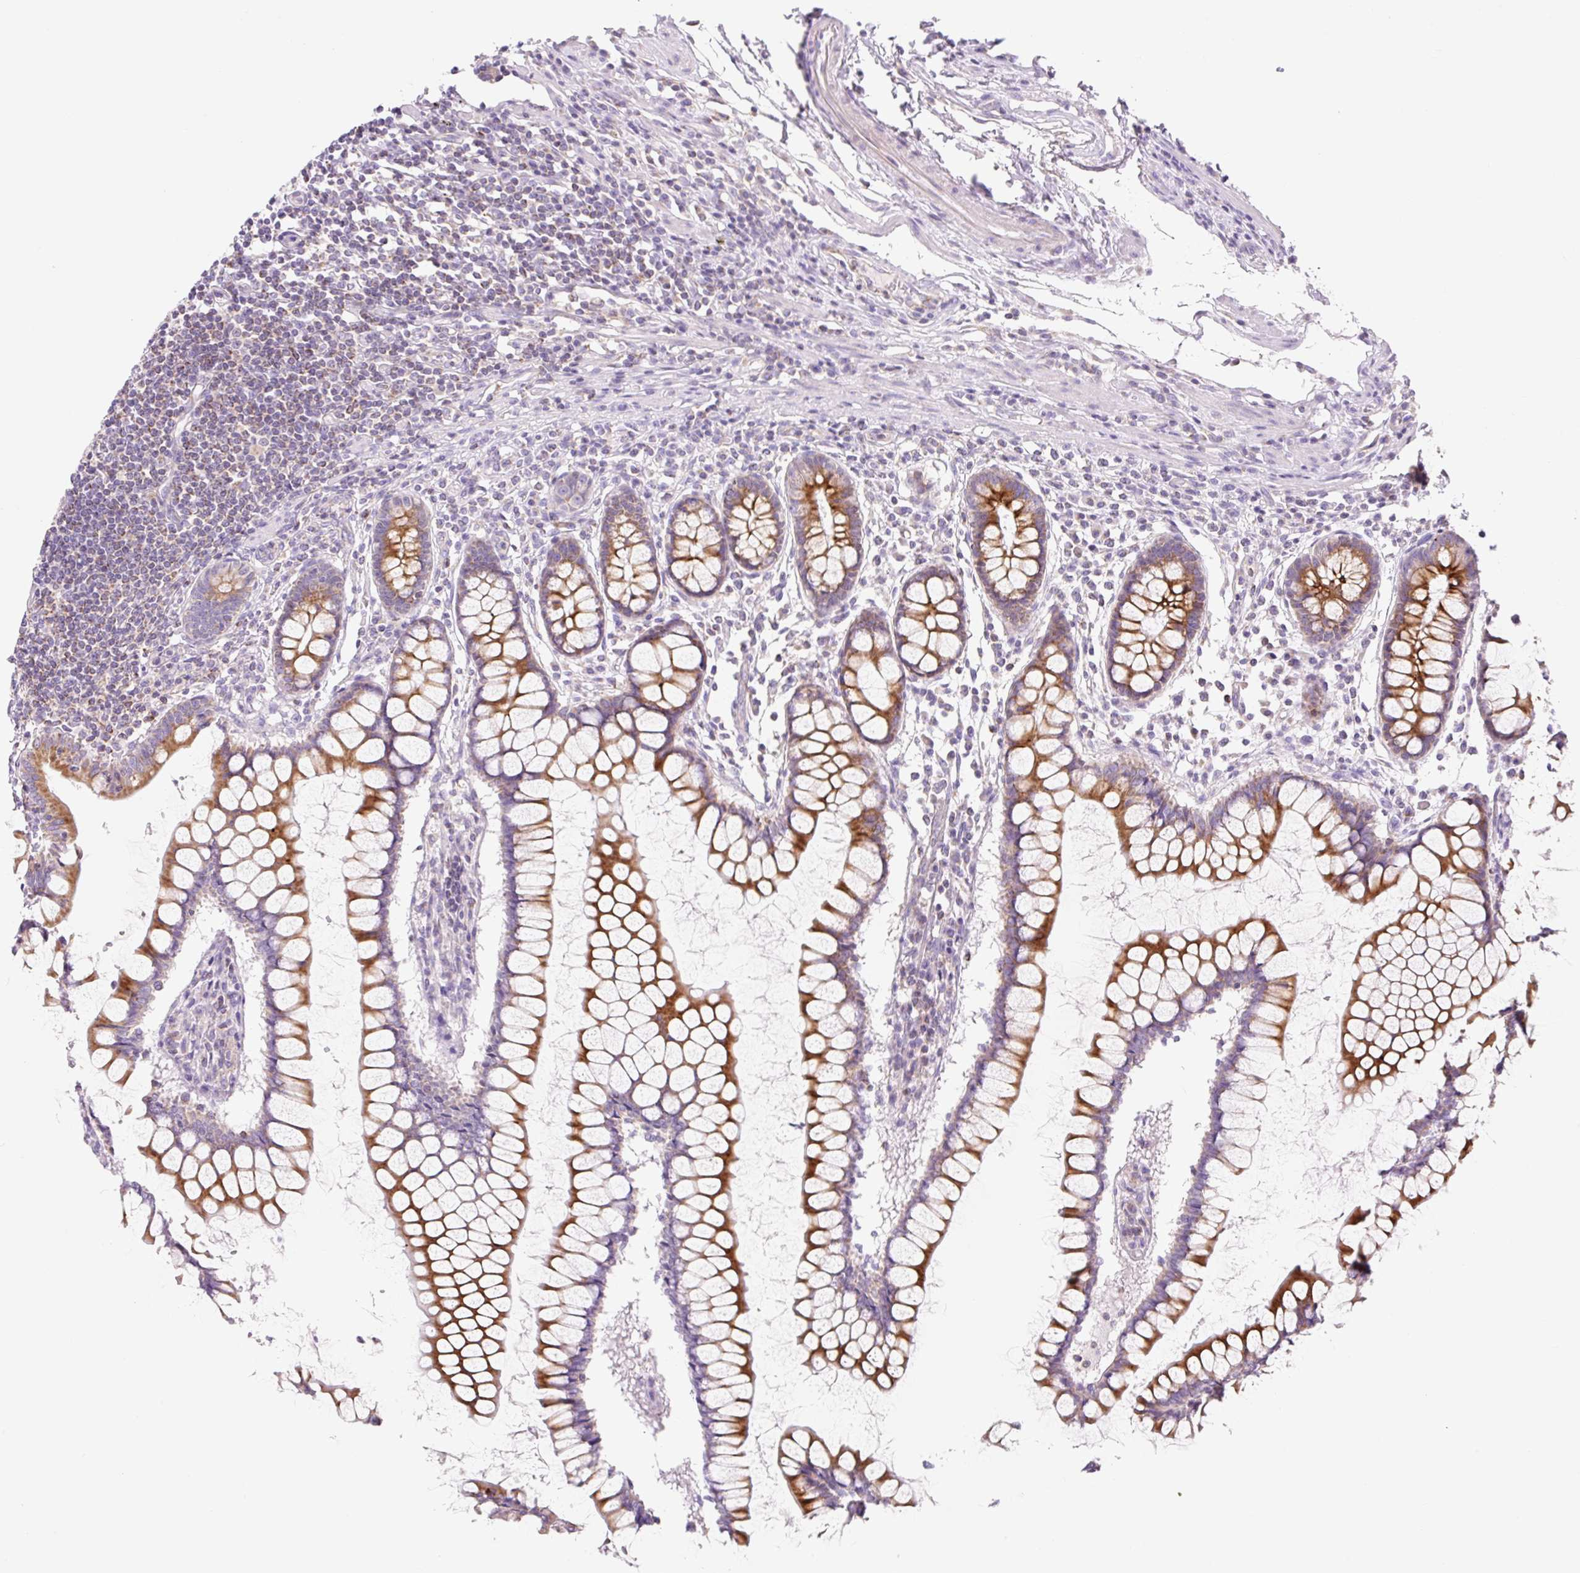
{"staining": {"intensity": "negative", "quantity": "none", "location": "none"}, "tissue": "colon", "cell_type": "Endothelial cells", "image_type": "normal", "snomed": [{"axis": "morphology", "description": "Normal tissue, NOS"}, {"axis": "morphology", "description": "Adenocarcinoma, NOS"}, {"axis": "topography", "description": "Colon"}], "caption": "Colon was stained to show a protein in brown. There is no significant expression in endothelial cells.", "gene": "FOCAD", "patient": {"sex": "female", "age": 55}}